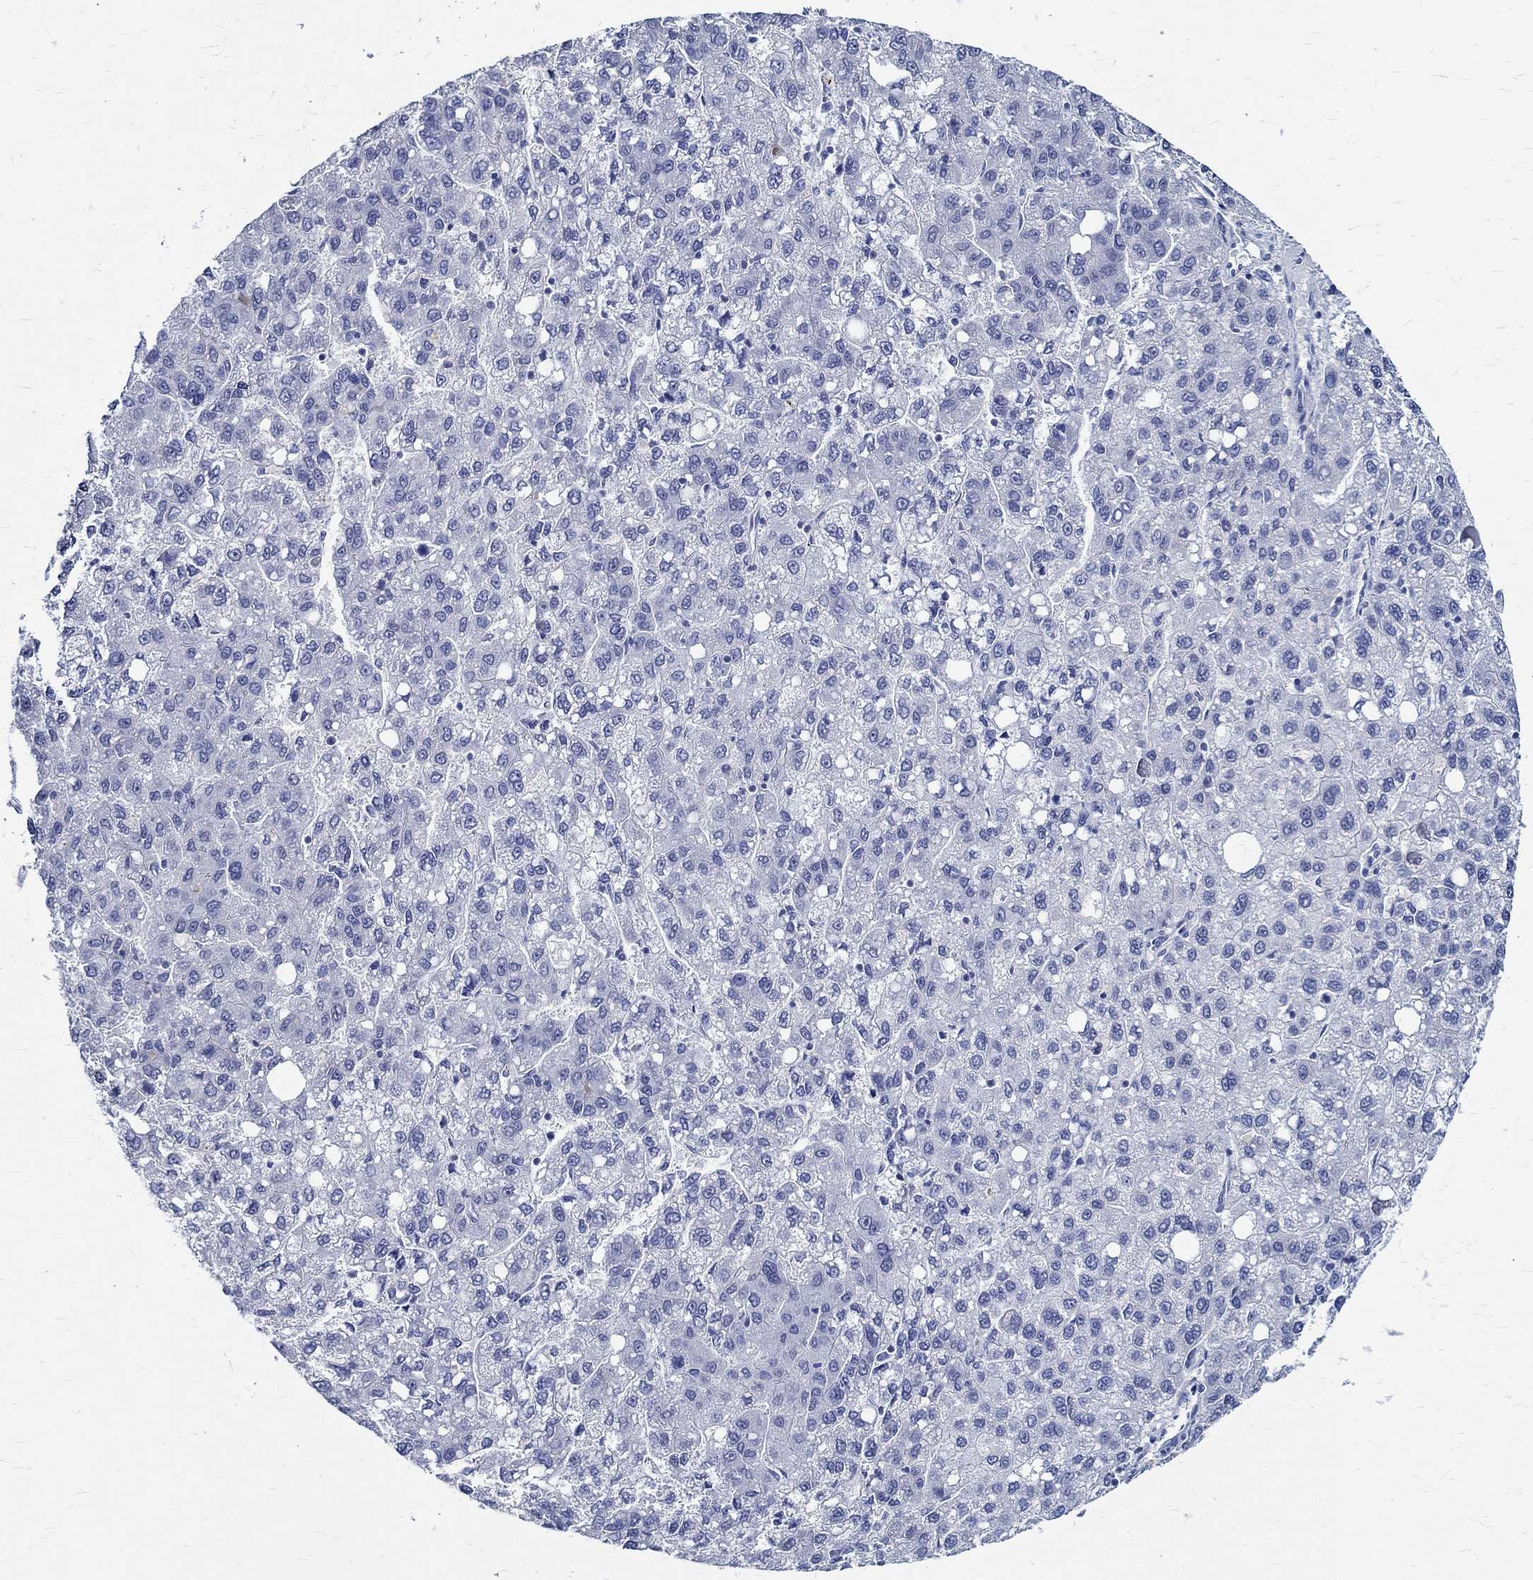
{"staining": {"intensity": "negative", "quantity": "none", "location": "none"}, "tissue": "liver cancer", "cell_type": "Tumor cells", "image_type": "cancer", "snomed": [{"axis": "morphology", "description": "Carcinoma, Hepatocellular, NOS"}, {"axis": "topography", "description": "Liver"}], "caption": "Photomicrograph shows no protein staining in tumor cells of liver cancer (hepatocellular carcinoma) tissue. (Brightfield microscopy of DAB immunohistochemistry (IHC) at high magnification).", "gene": "BSPRY", "patient": {"sex": "female", "age": 82}}